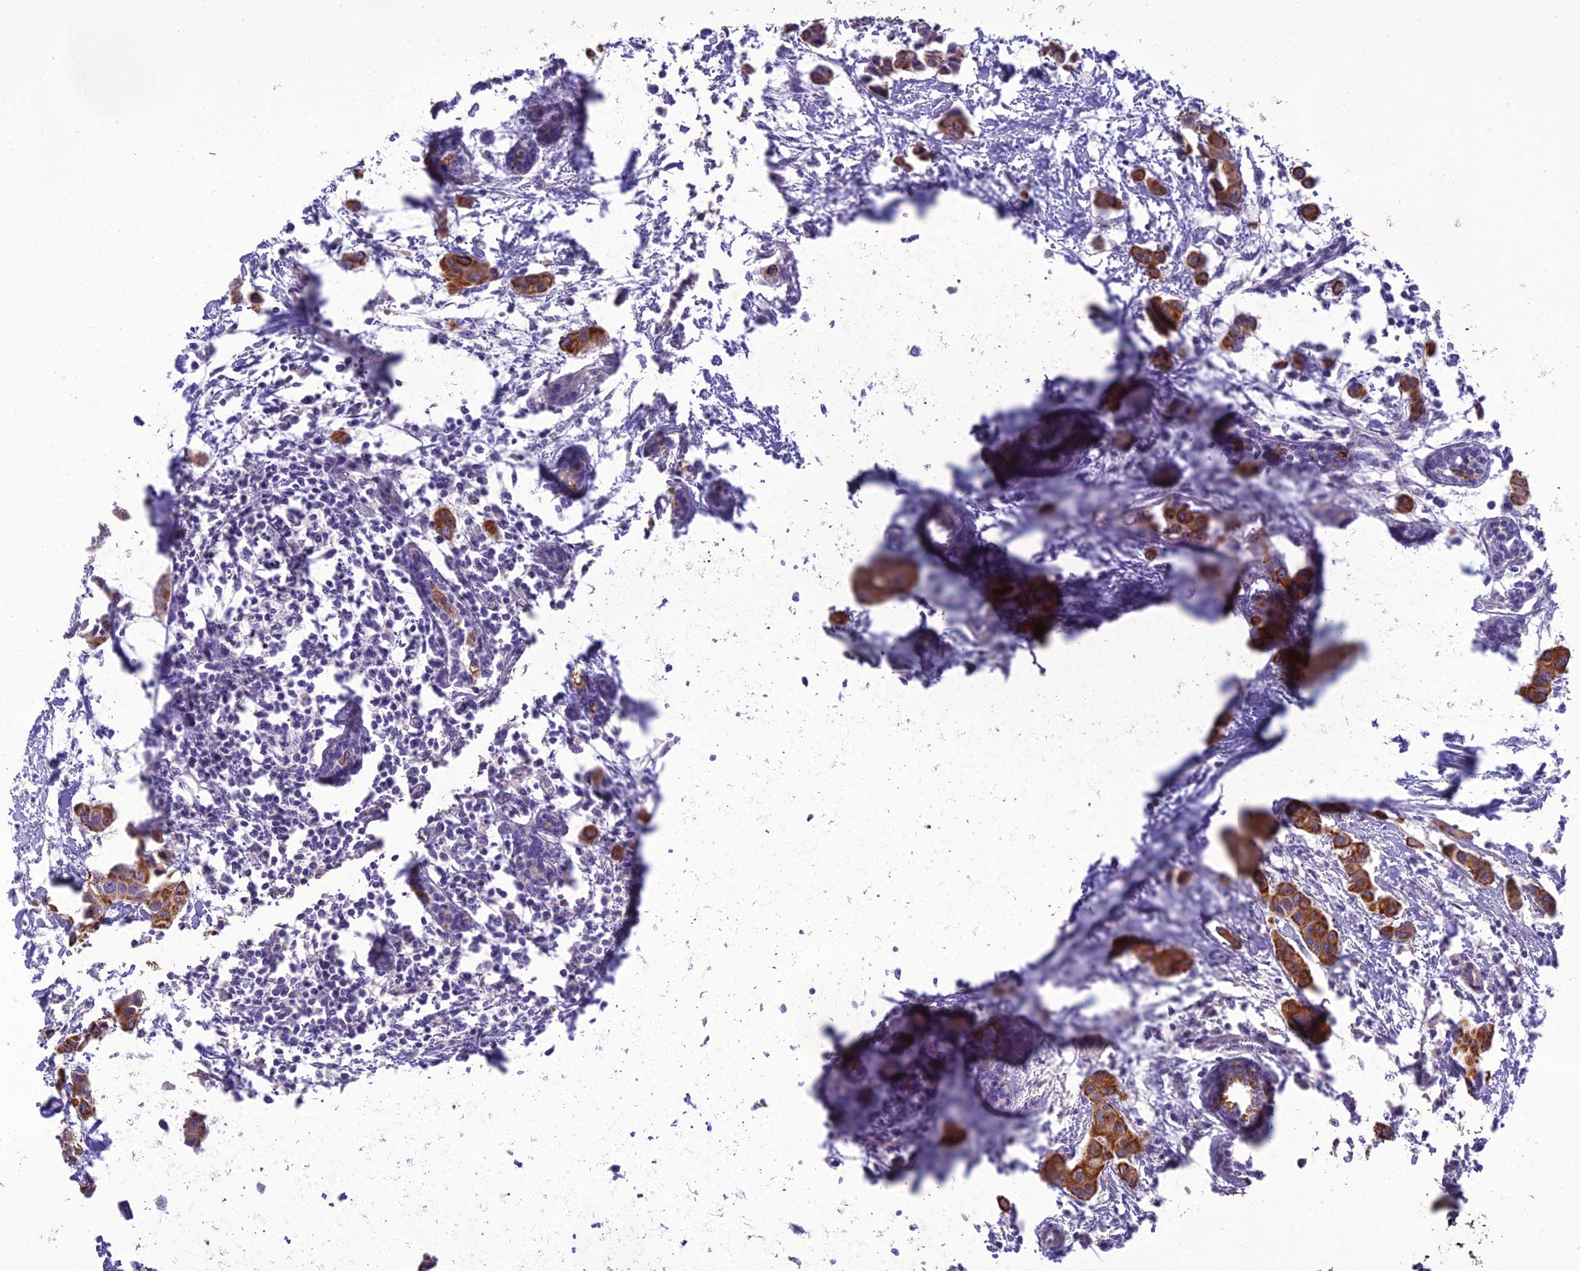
{"staining": {"intensity": "strong", "quantity": ">75%", "location": "cytoplasmic/membranous"}, "tissue": "breast cancer", "cell_type": "Tumor cells", "image_type": "cancer", "snomed": [{"axis": "morphology", "description": "Duct carcinoma"}, {"axis": "topography", "description": "Breast"}], "caption": "Intraductal carcinoma (breast) was stained to show a protein in brown. There is high levels of strong cytoplasmic/membranous staining in approximately >75% of tumor cells.", "gene": "SCRT1", "patient": {"sex": "female", "age": 40}}